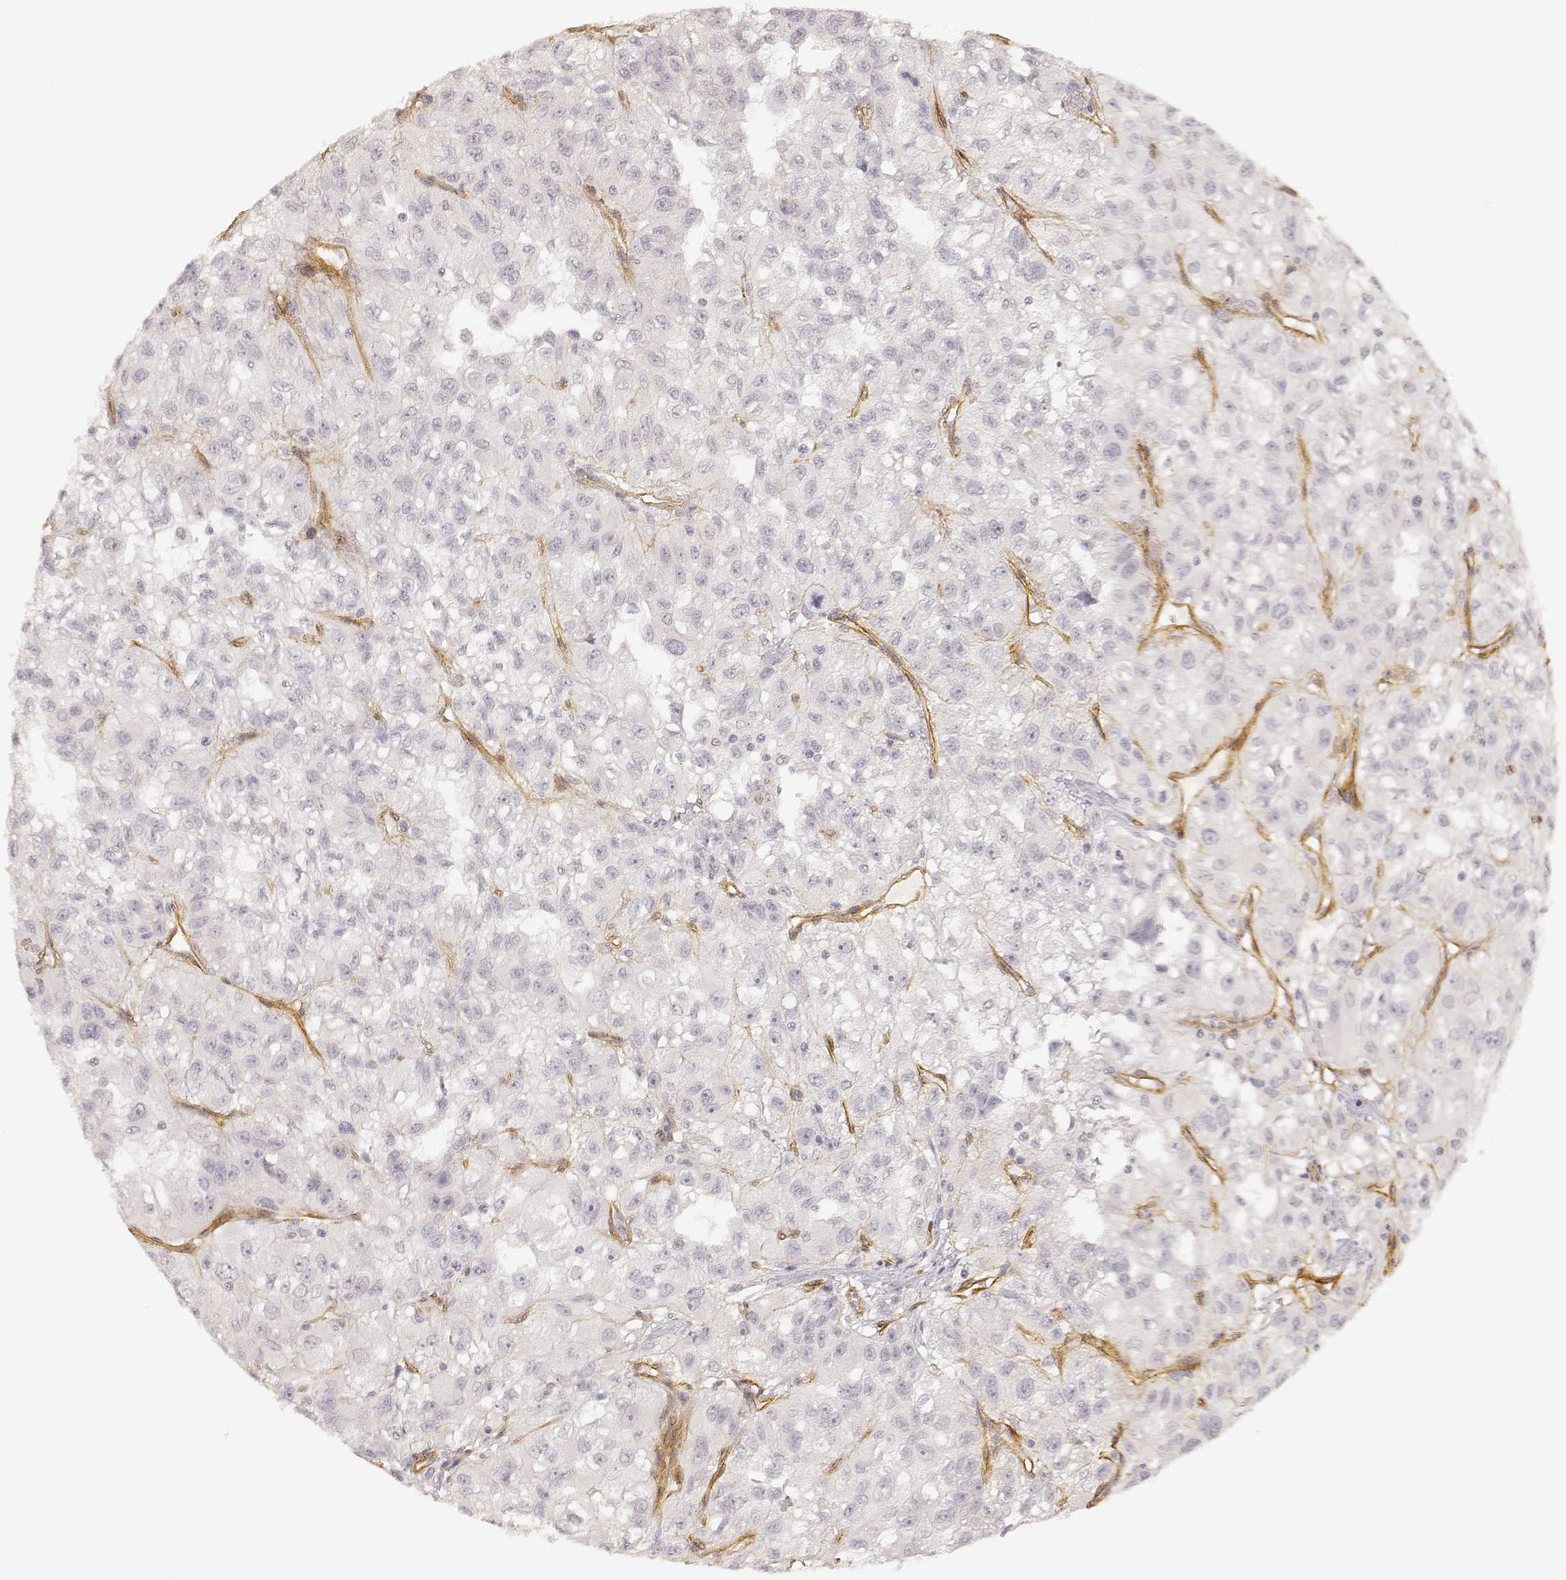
{"staining": {"intensity": "negative", "quantity": "none", "location": "none"}, "tissue": "renal cancer", "cell_type": "Tumor cells", "image_type": "cancer", "snomed": [{"axis": "morphology", "description": "Adenocarcinoma, NOS"}, {"axis": "topography", "description": "Kidney"}], "caption": "Immunohistochemistry of human renal cancer reveals no positivity in tumor cells.", "gene": "LAMA4", "patient": {"sex": "male", "age": 64}}